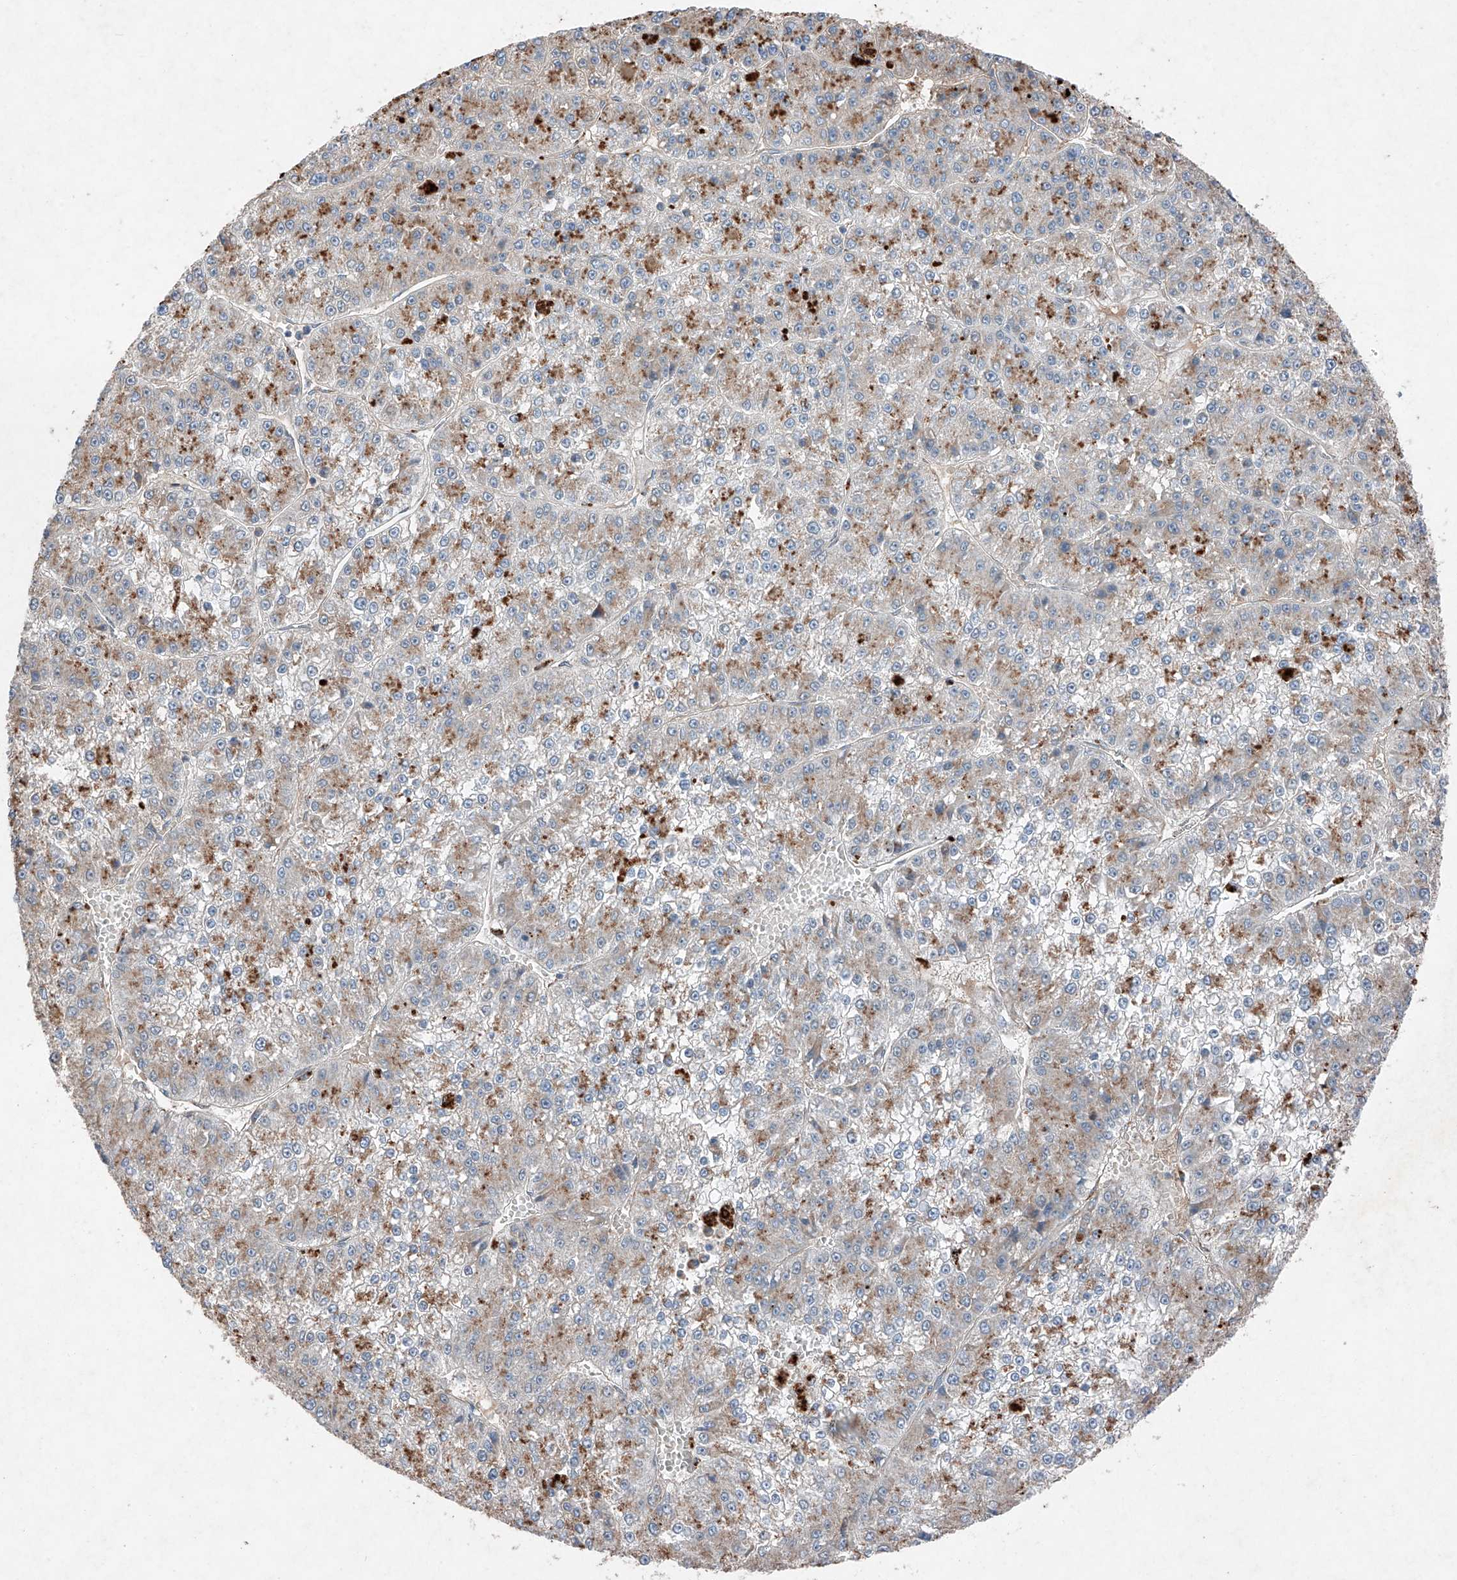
{"staining": {"intensity": "moderate", "quantity": "25%-75%", "location": "cytoplasmic/membranous"}, "tissue": "liver cancer", "cell_type": "Tumor cells", "image_type": "cancer", "snomed": [{"axis": "morphology", "description": "Carcinoma, Hepatocellular, NOS"}, {"axis": "topography", "description": "Liver"}], "caption": "Moderate cytoplasmic/membranous protein staining is seen in approximately 25%-75% of tumor cells in liver cancer.", "gene": "RUSC1", "patient": {"sex": "female", "age": 73}}